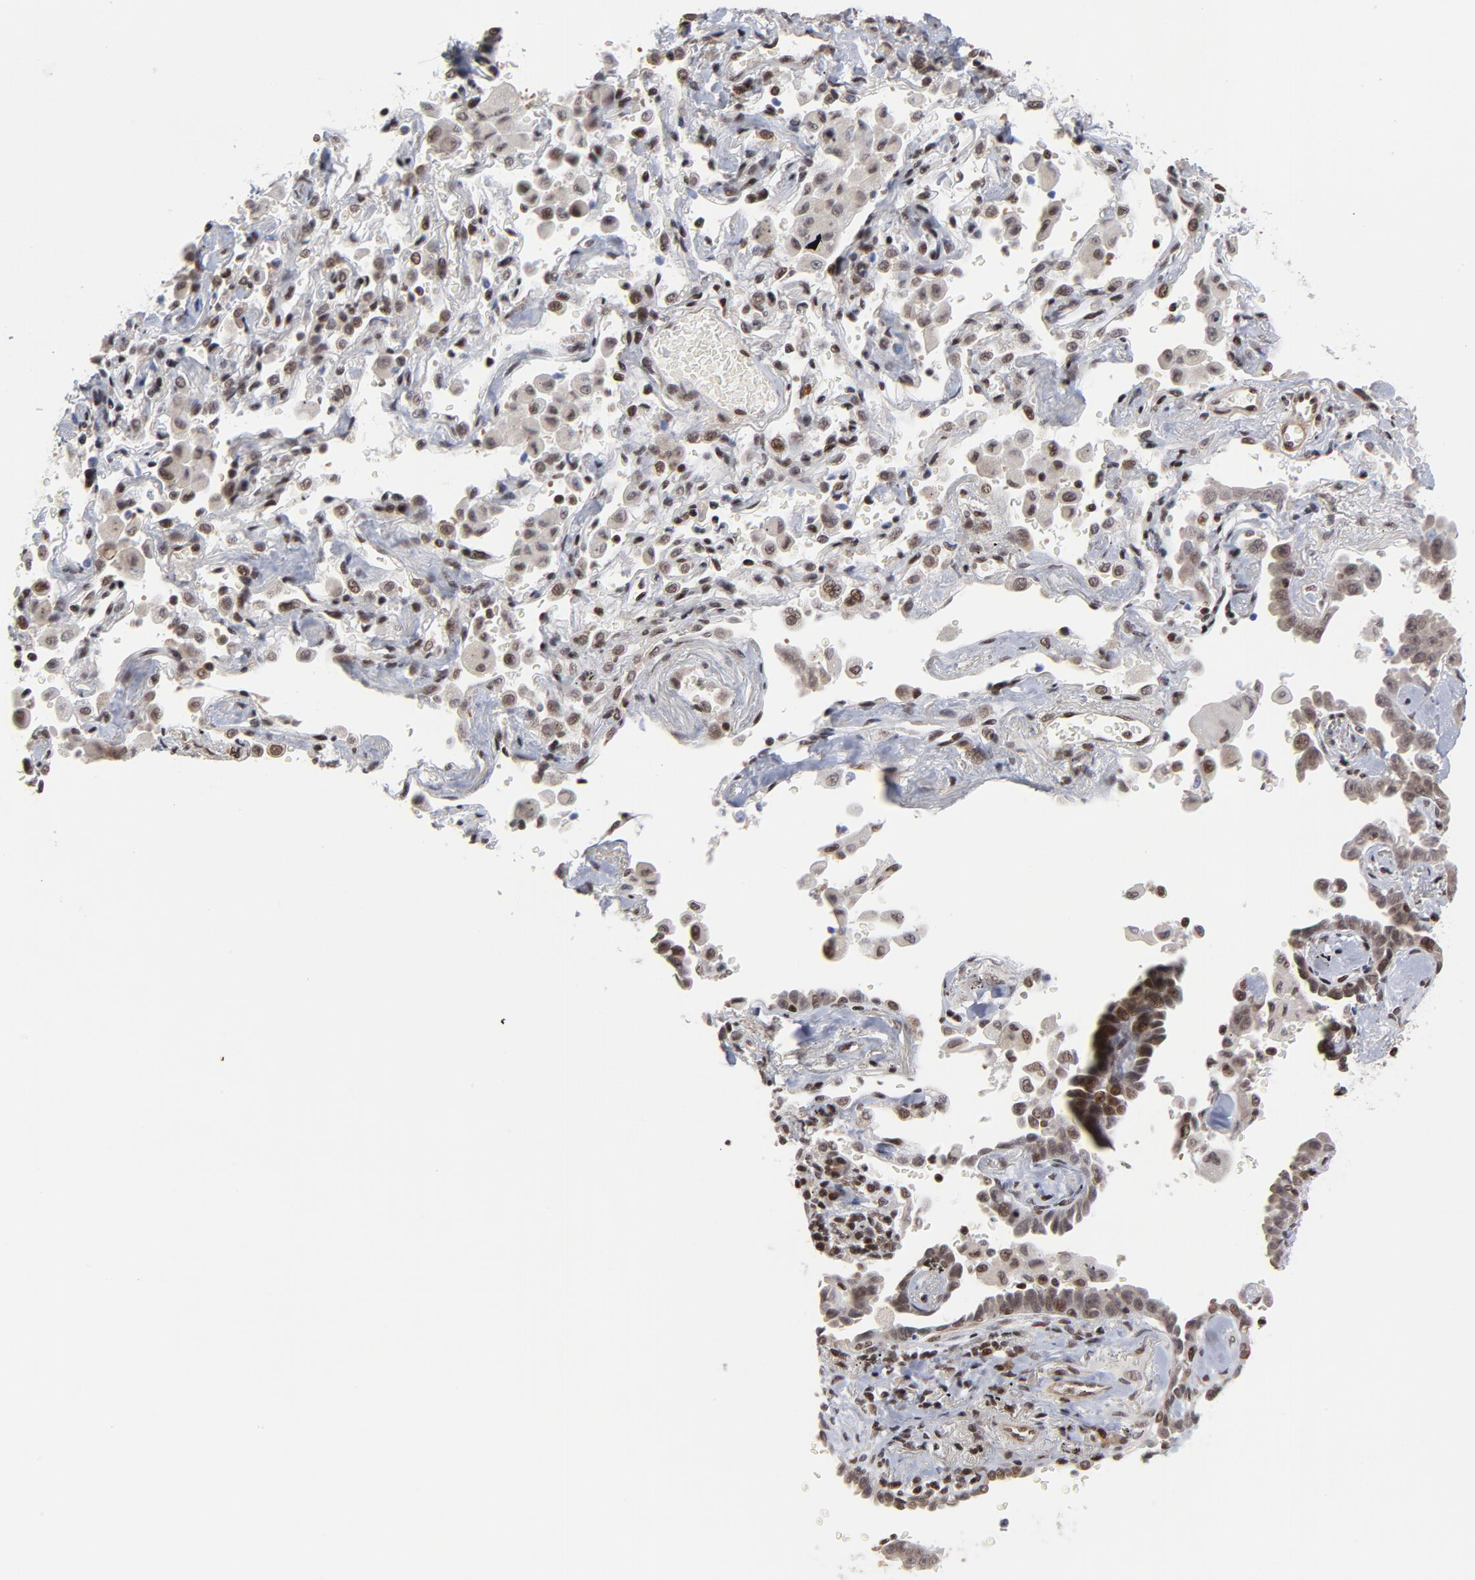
{"staining": {"intensity": "strong", "quantity": ">75%", "location": "nuclear"}, "tissue": "lung cancer", "cell_type": "Tumor cells", "image_type": "cancer", "snomed": [{"axis": "morphology", "description": "Adenocarcinoma, NOS"}, {"axis": "topography", "description": "Lung"}], "caption": "Immunohistochemical staining of lung adenocarcinoma shows high levels of strong nuclear protein staining in about >75% of tumor cells. The protein is stained brown, and the nuclei are stained in blue (DAB IHC with brightfield microscopy, high magnification).", "gene": "CTCF", "patient": {"sex": "female", "age": 64}}